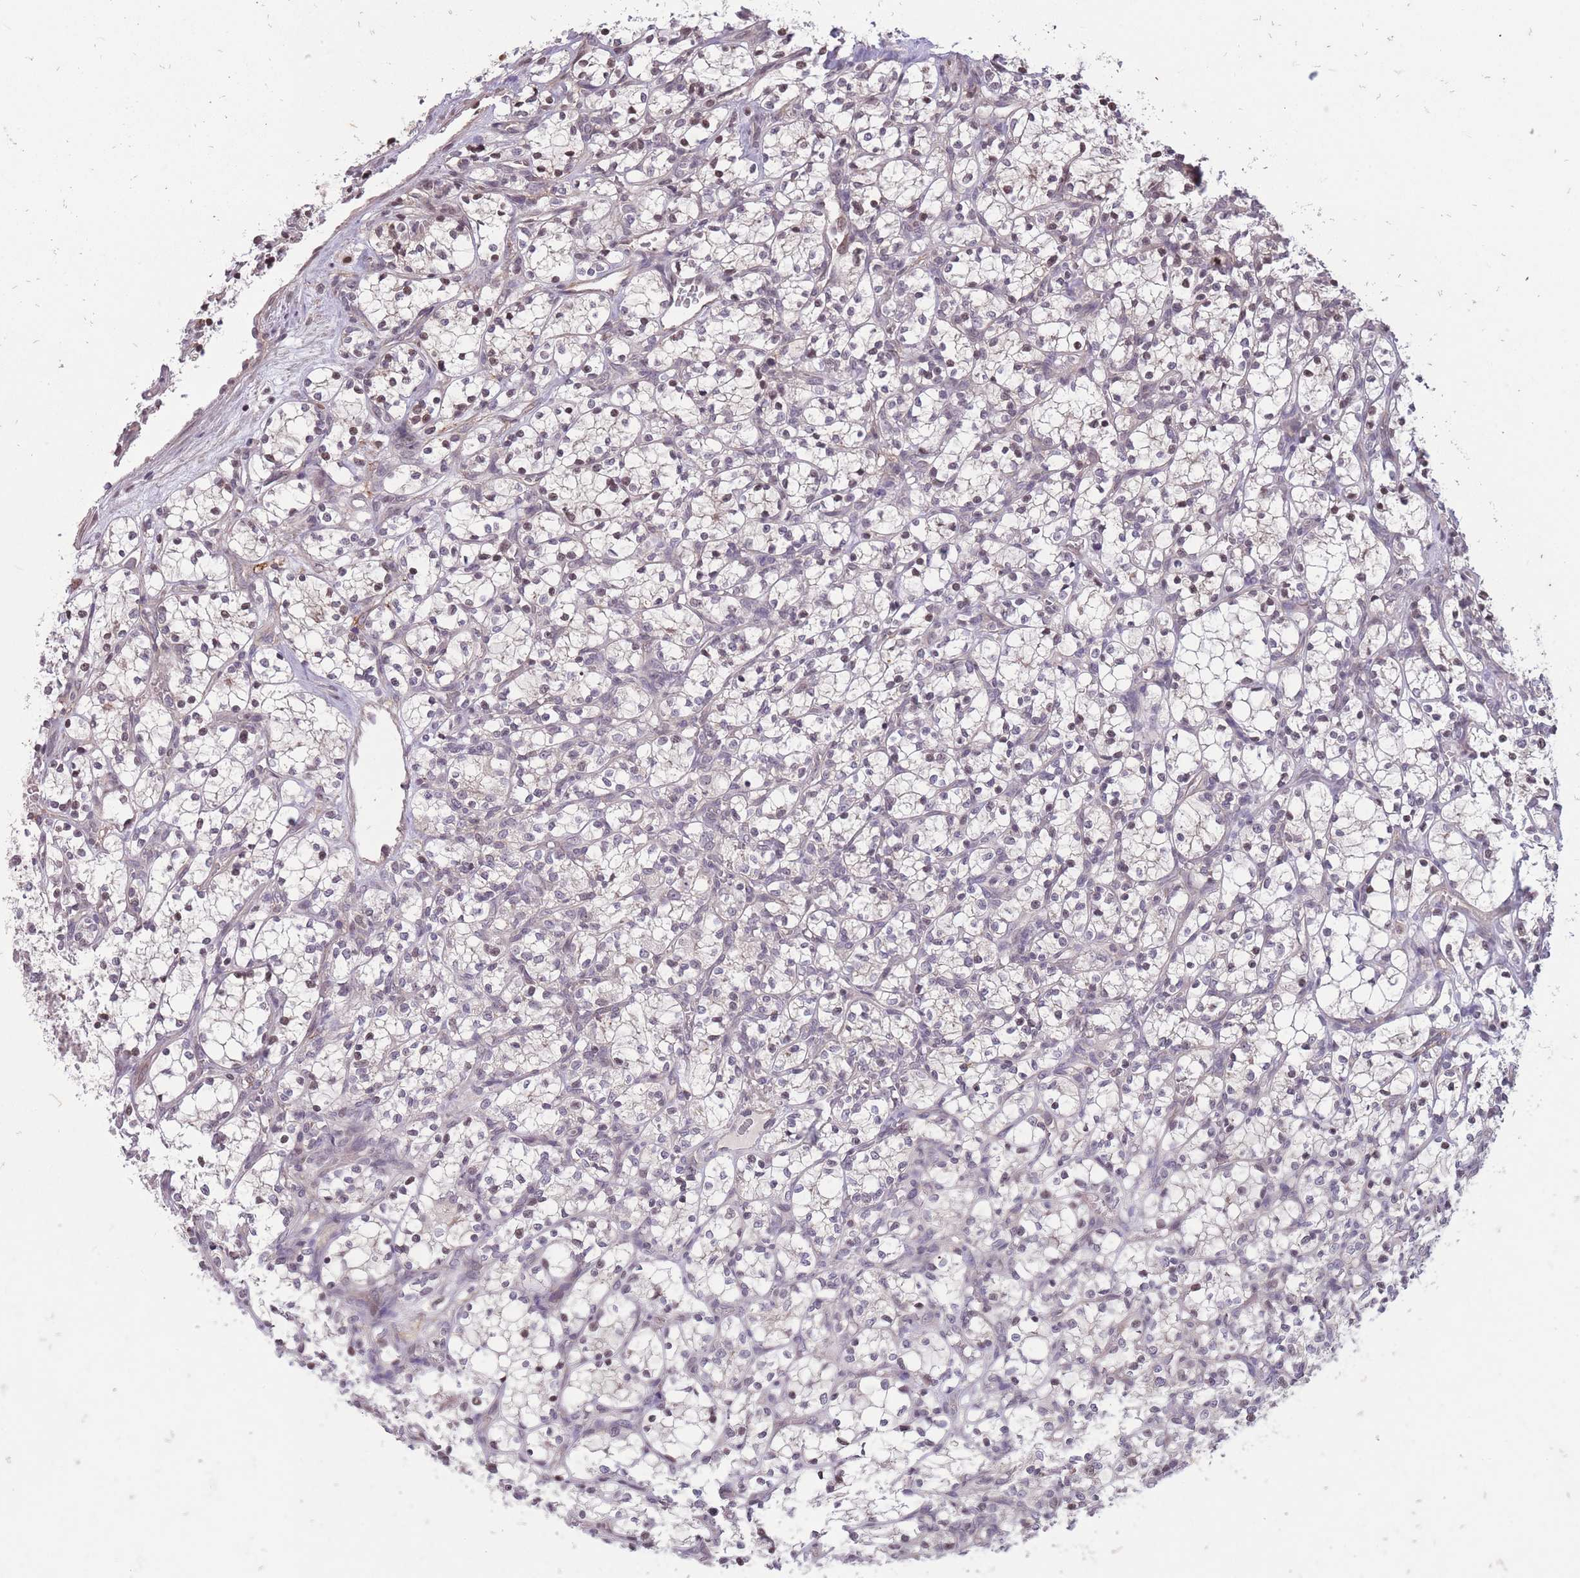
{"staining": {"intensity": "weak", "quantity": "<25%", "location": "nuclear"}, "tissue": "renal cancer", "cell_type": "Tumor cells", "image_type": "cancer", "snomed": [{"axis": "morphology", "description": "Adenocarcinoma, NOS"}, {"axis": "topography", "description": "Kidney"}], "caption": "Tumor cells show no significant expression in renal adenocarcinoma.", "gene": "GGT5", "patient": {"sex": "female", "age": 69}}